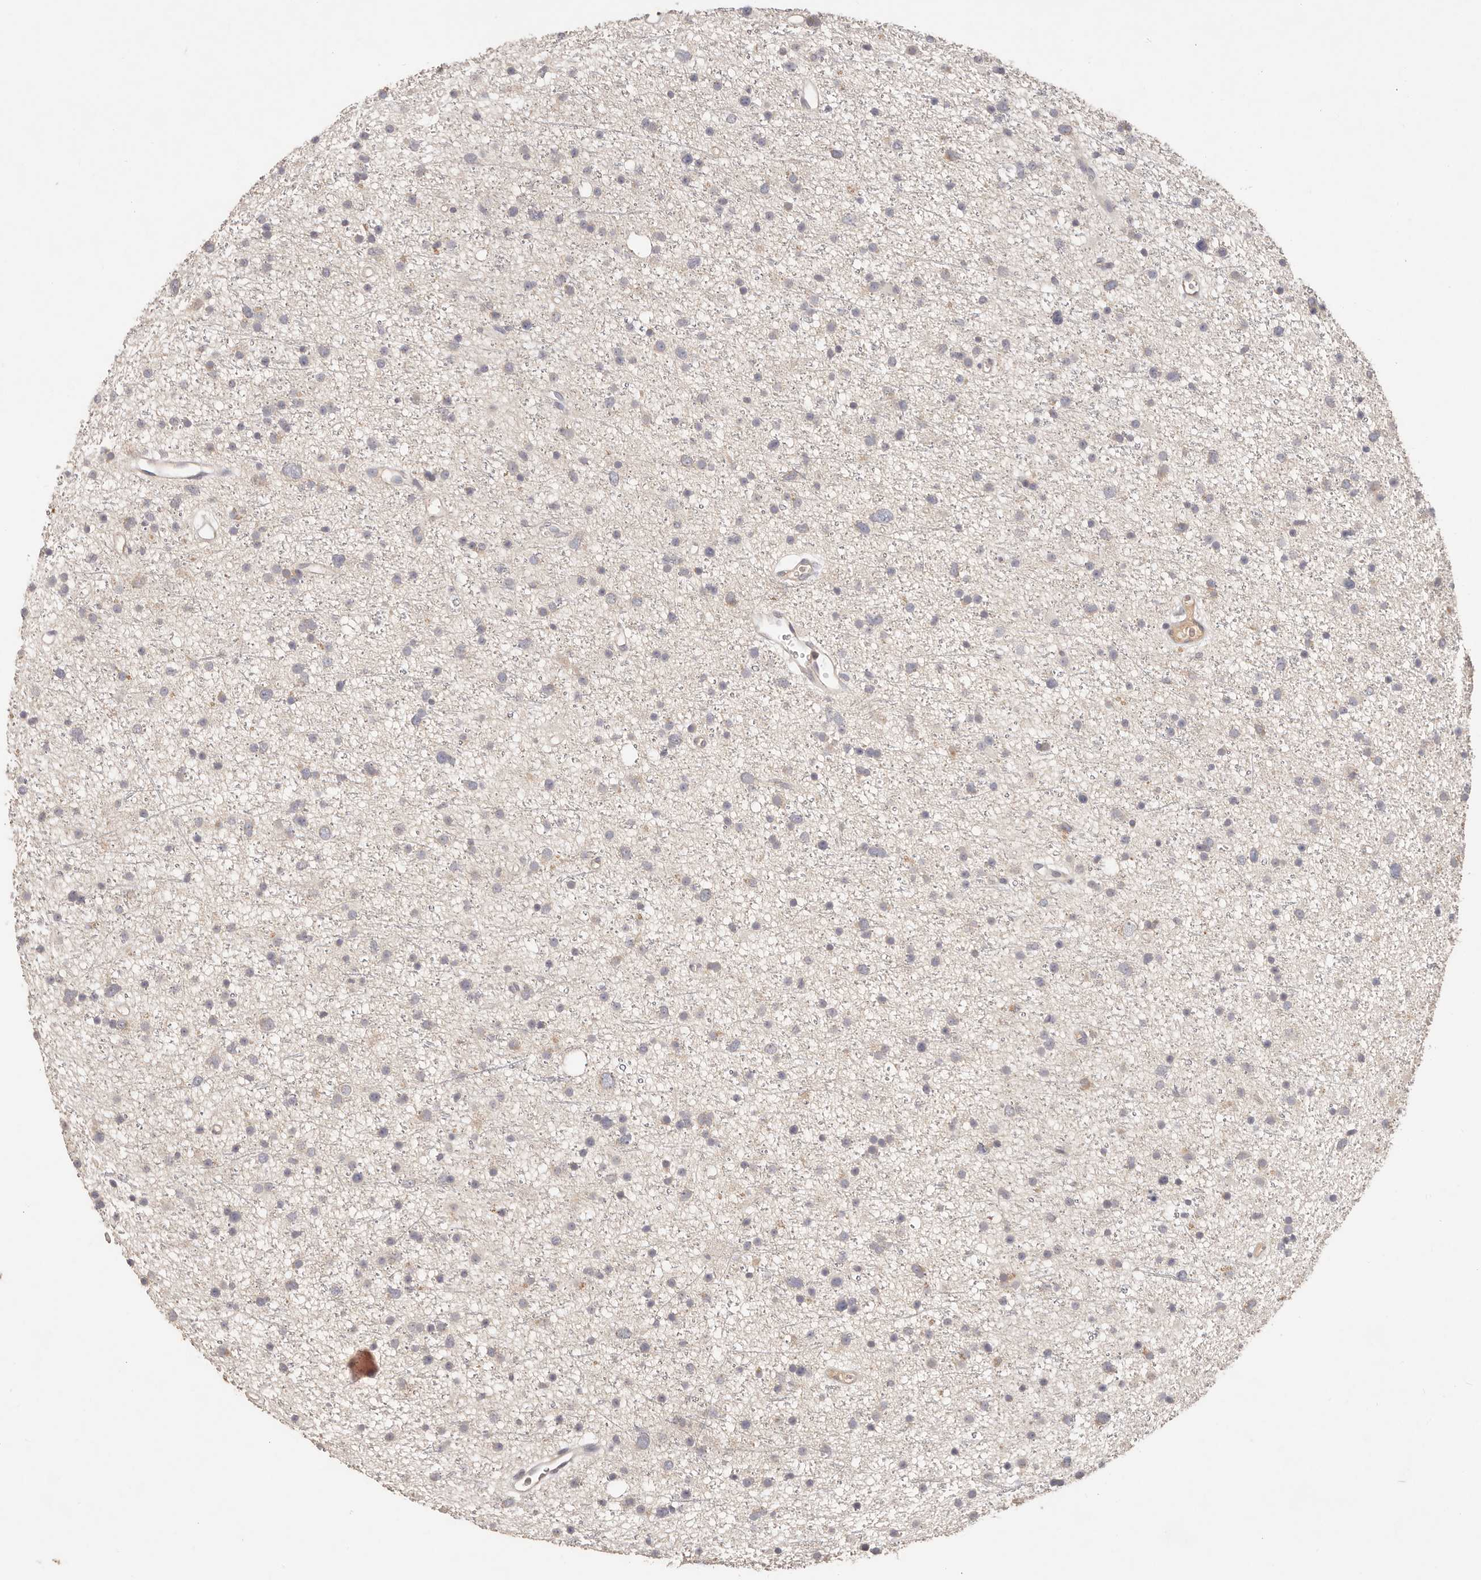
{"staining": {"intensity": "weak", "quantity": "<25%", "location": "cytoplasmic/membranous"}, "tissue": "glioma", "cell_type": "Tumor cells", "image_type": "cancer", "snomed": [{"axis": "morphology", "description": "Glioma, malignant, Low grade"}, {"axis": "topography", "description": "Cerebral cortex"}], "caption": "Low-grade glioma (malignant) stained for a protein using immunohistochemistry exhibits no positivity tumor cells.", "gene": "CXADR", "patient": {"sex": "female", "age": 39}}